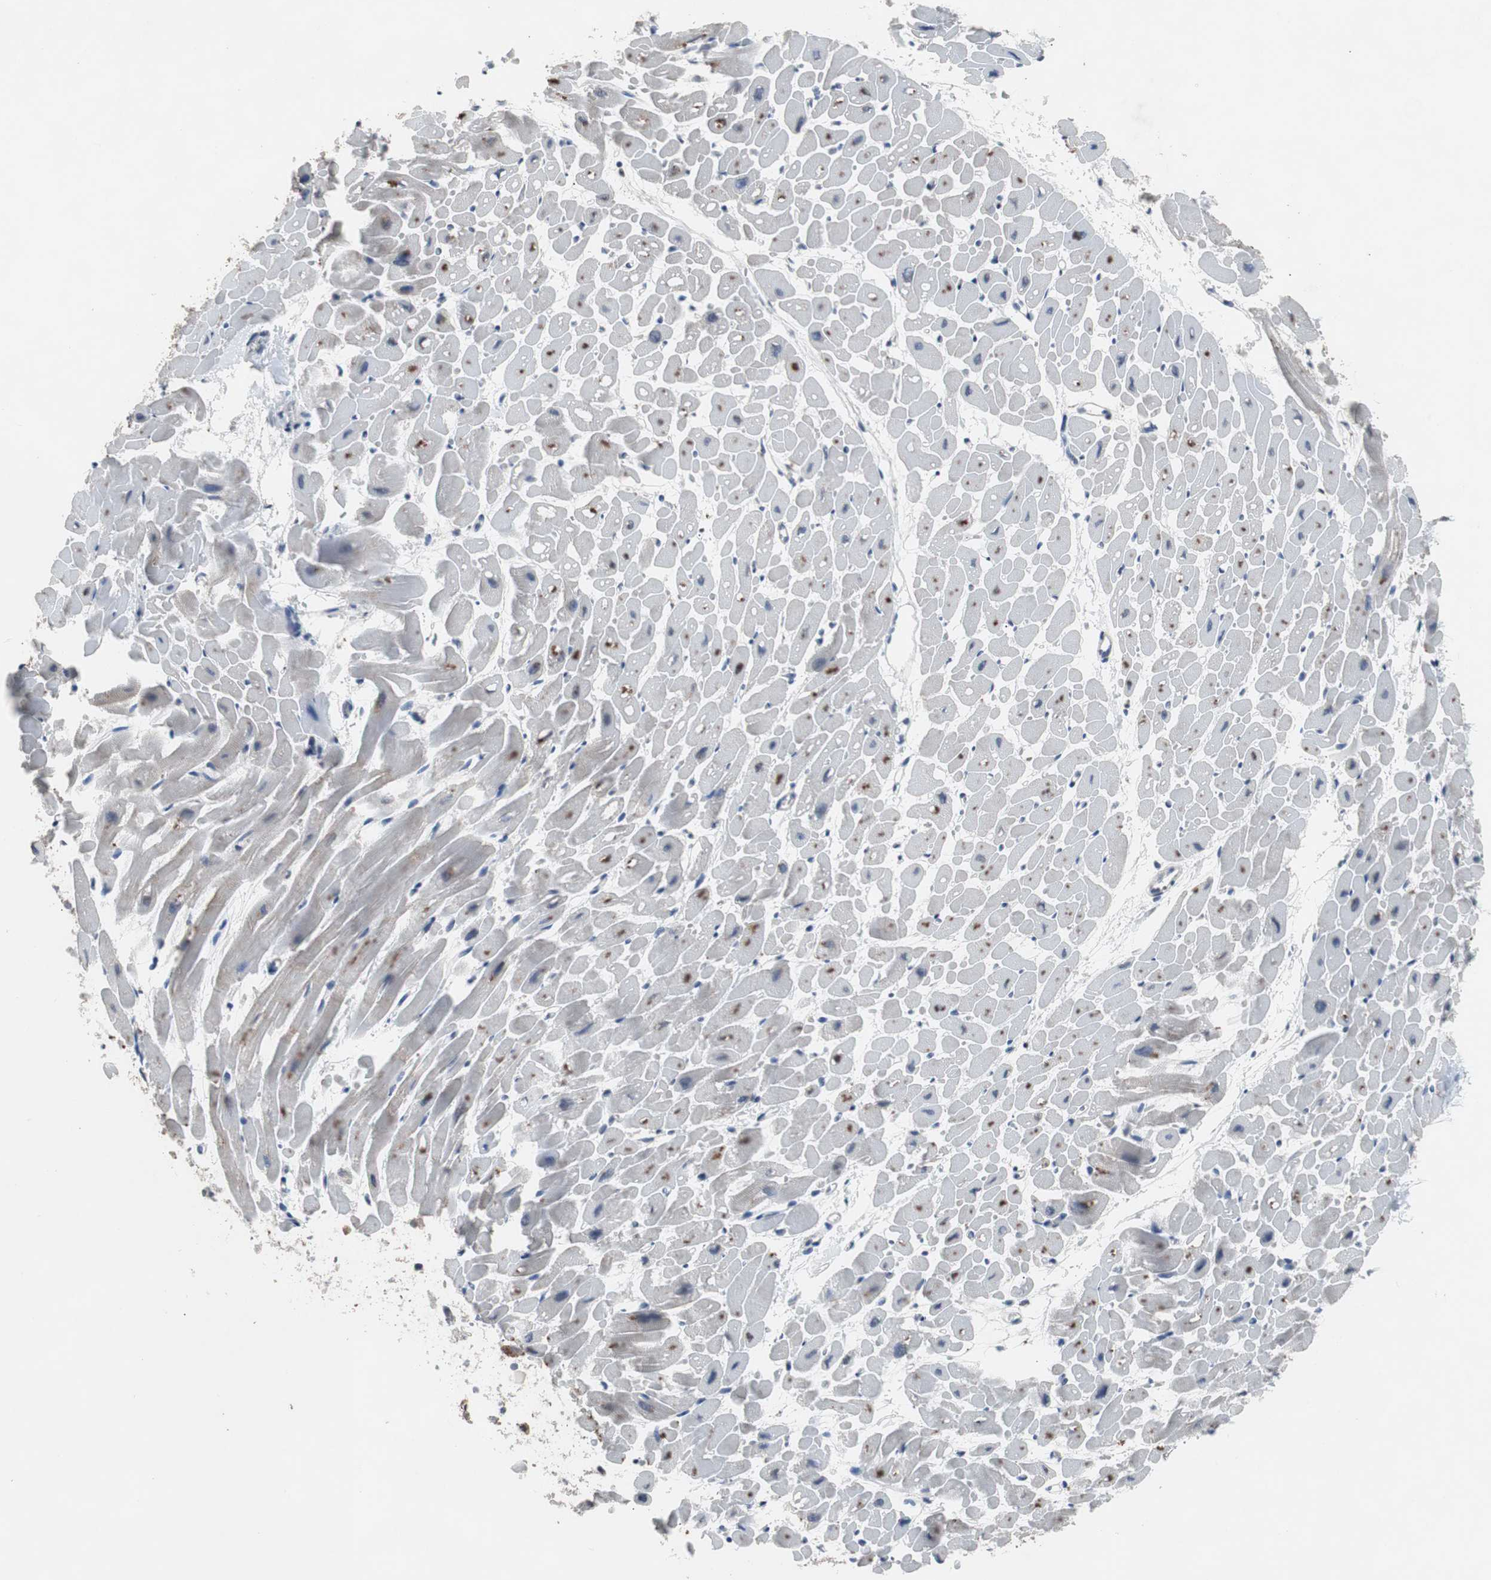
{"staining": {"intensity": "moderate", "quantity": "25%-75%", "location": "cytoplasmic/membranous"}, "tissue": "heart muscle", "cell_type": "Cardiomyocytes", "image_type": "normal", "snomed": [{"axis": "morphology", "description": "Normal tissue, NOS"}, {"axis": "topography", "description": "Heart"}], "caption": "High-magnification brightfield microscopy of unremarkable heart muscle stained with DAB (3,3'-diaminobenzidine) (brown) and counterstained with hematoxylin (blue). cardiomyocytes exhibit moderate cytoplasmic/membranous positivity is identified in approximately25%-75% of cells.", "gene": "RBM47", "patient": {"sex": "male", "age": 45}}